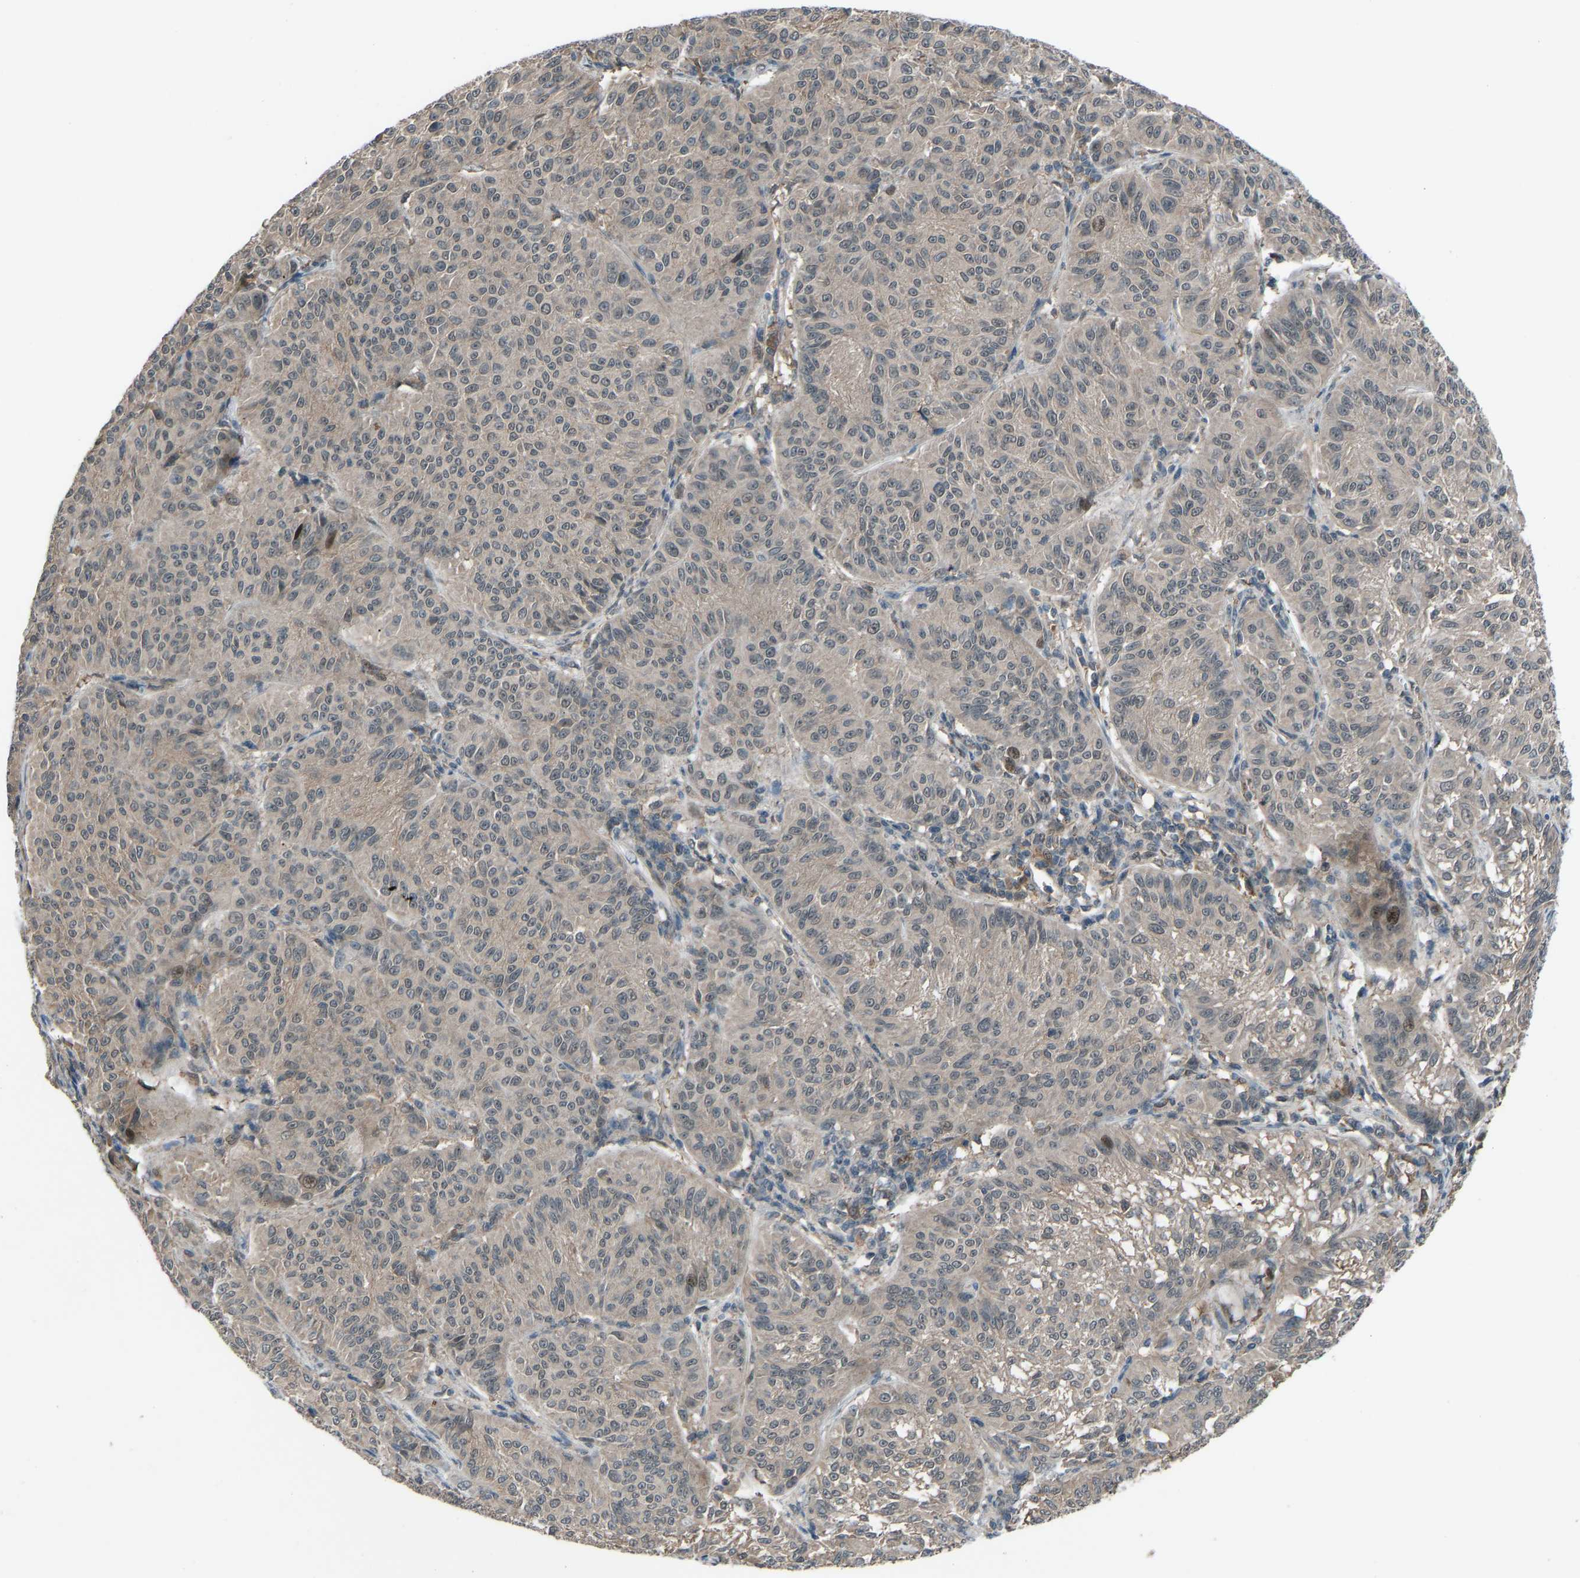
{"staining": {"intensity": "negative", "quantity": "none", "location": "none"}, "tissue": "melanoma", "cell_type": "Tumor cells", "image_type": "cancer", "snomed": [{"axis": "morphology", "description": "Malignant melanoma, NOS"}, {"axis": "topography", "description": "Skin"}], "caption": "IHC of human malignant melanoma reveals no positivity in tumor cells.", "gene": "SLC43A1", "patient": {"sex": "female", "age": 72}}